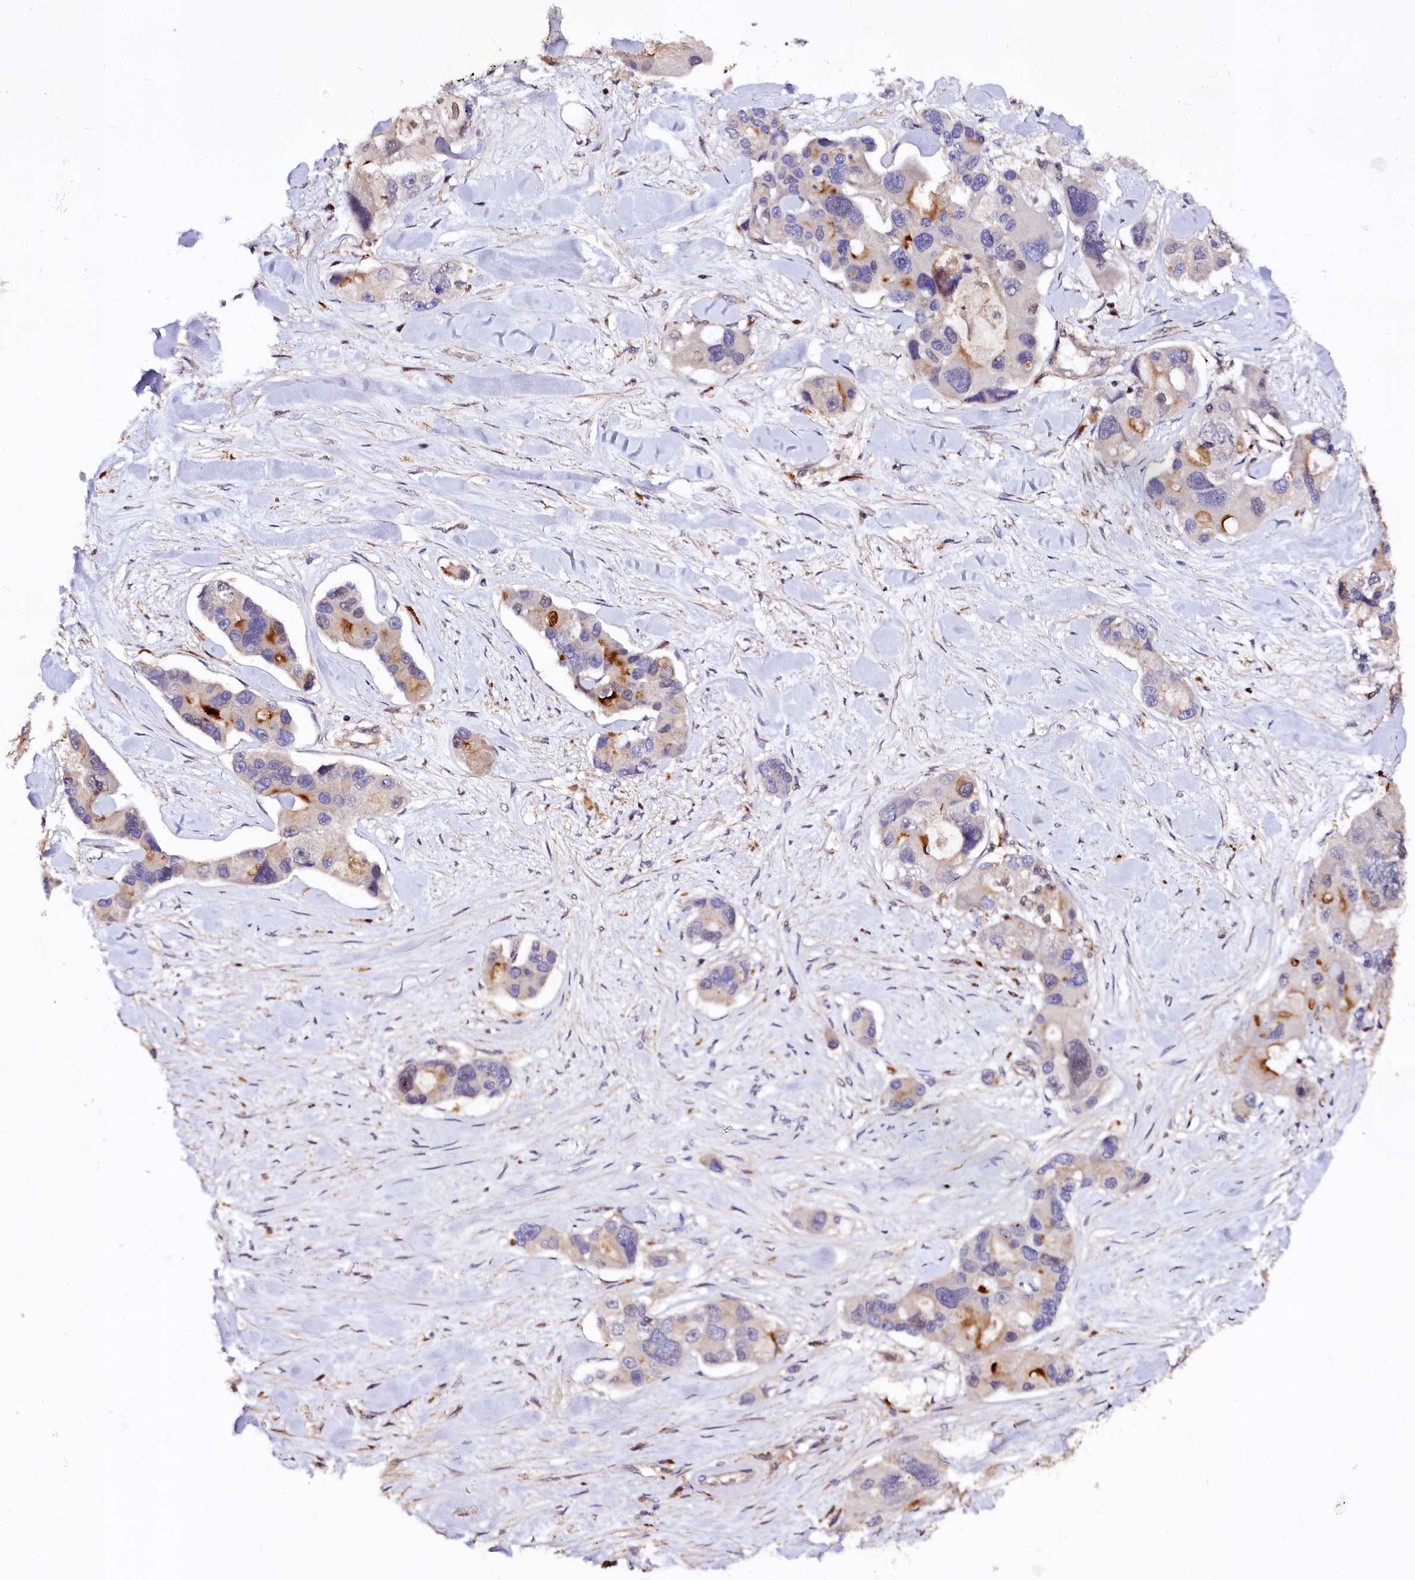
{"staining": {"intensity": "strong", "quantity": "<25%", "location": "cytoplasmic/membranous"}, "tissue": "lung cancer", "cell_type": "Tumor cells", "image_type": "cancer", "snomed": [{"axis": "morphology", "description": "Adenocarcinoma, NOS"}, {"axis": "topography", "description": "Lung"}], "caption": "Protein staining shows strong cytoplasmic/membranous positivity in approximately <25% of tumor cells in lung cancer.", "gene": "ATG101", "patient": {"sex": "female", "age": 54}}